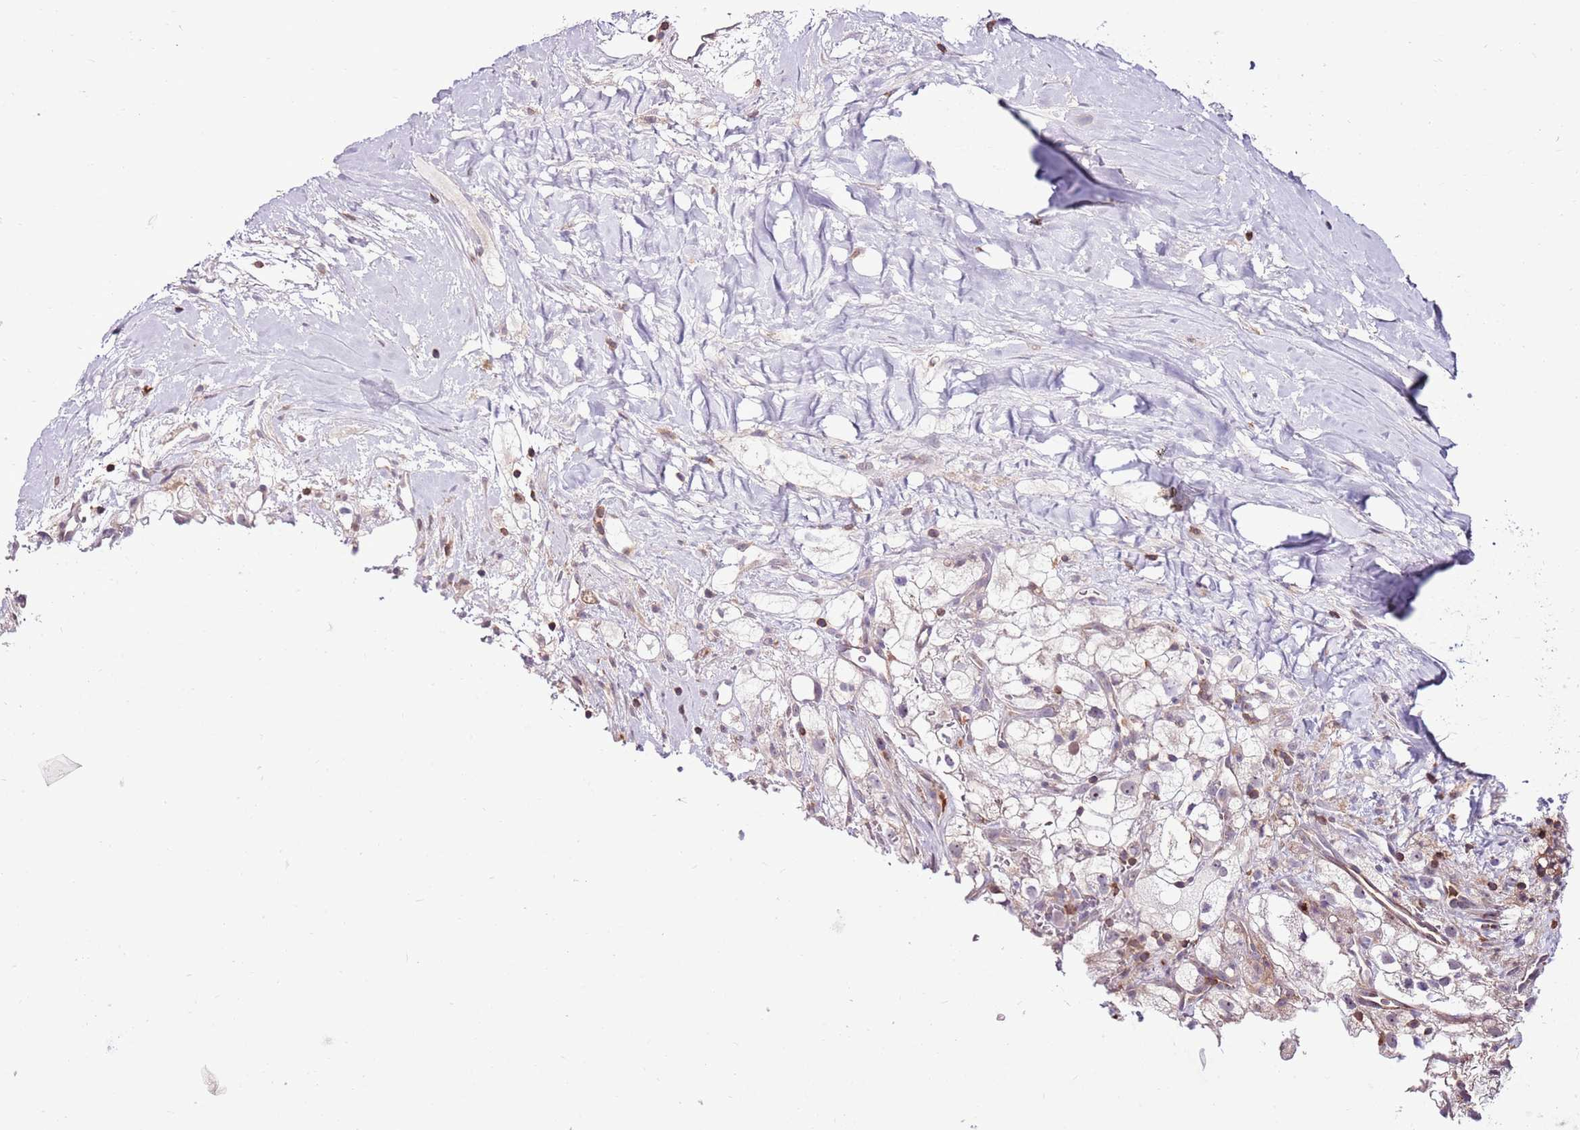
{"staining": {"intensity": "negative", "quantity": "none", "location": "none"}, "tissue": "renal cancer", "cell_type": "Tumor cells", "image_type": "cancer", "snomed": [{"axis": "morphology", "description": "Adenocarcinoma, NOS"}, {"axis": "topography", "description": "Kidney"}], "caption": "Human renal cancer (adenocarcinoma) stained for a protein using immunohistochemistry (IHC) displays no staining in tumor cells.", "gene": "ZSWIM1", "patient": {"sex": "male", "age": 59}}